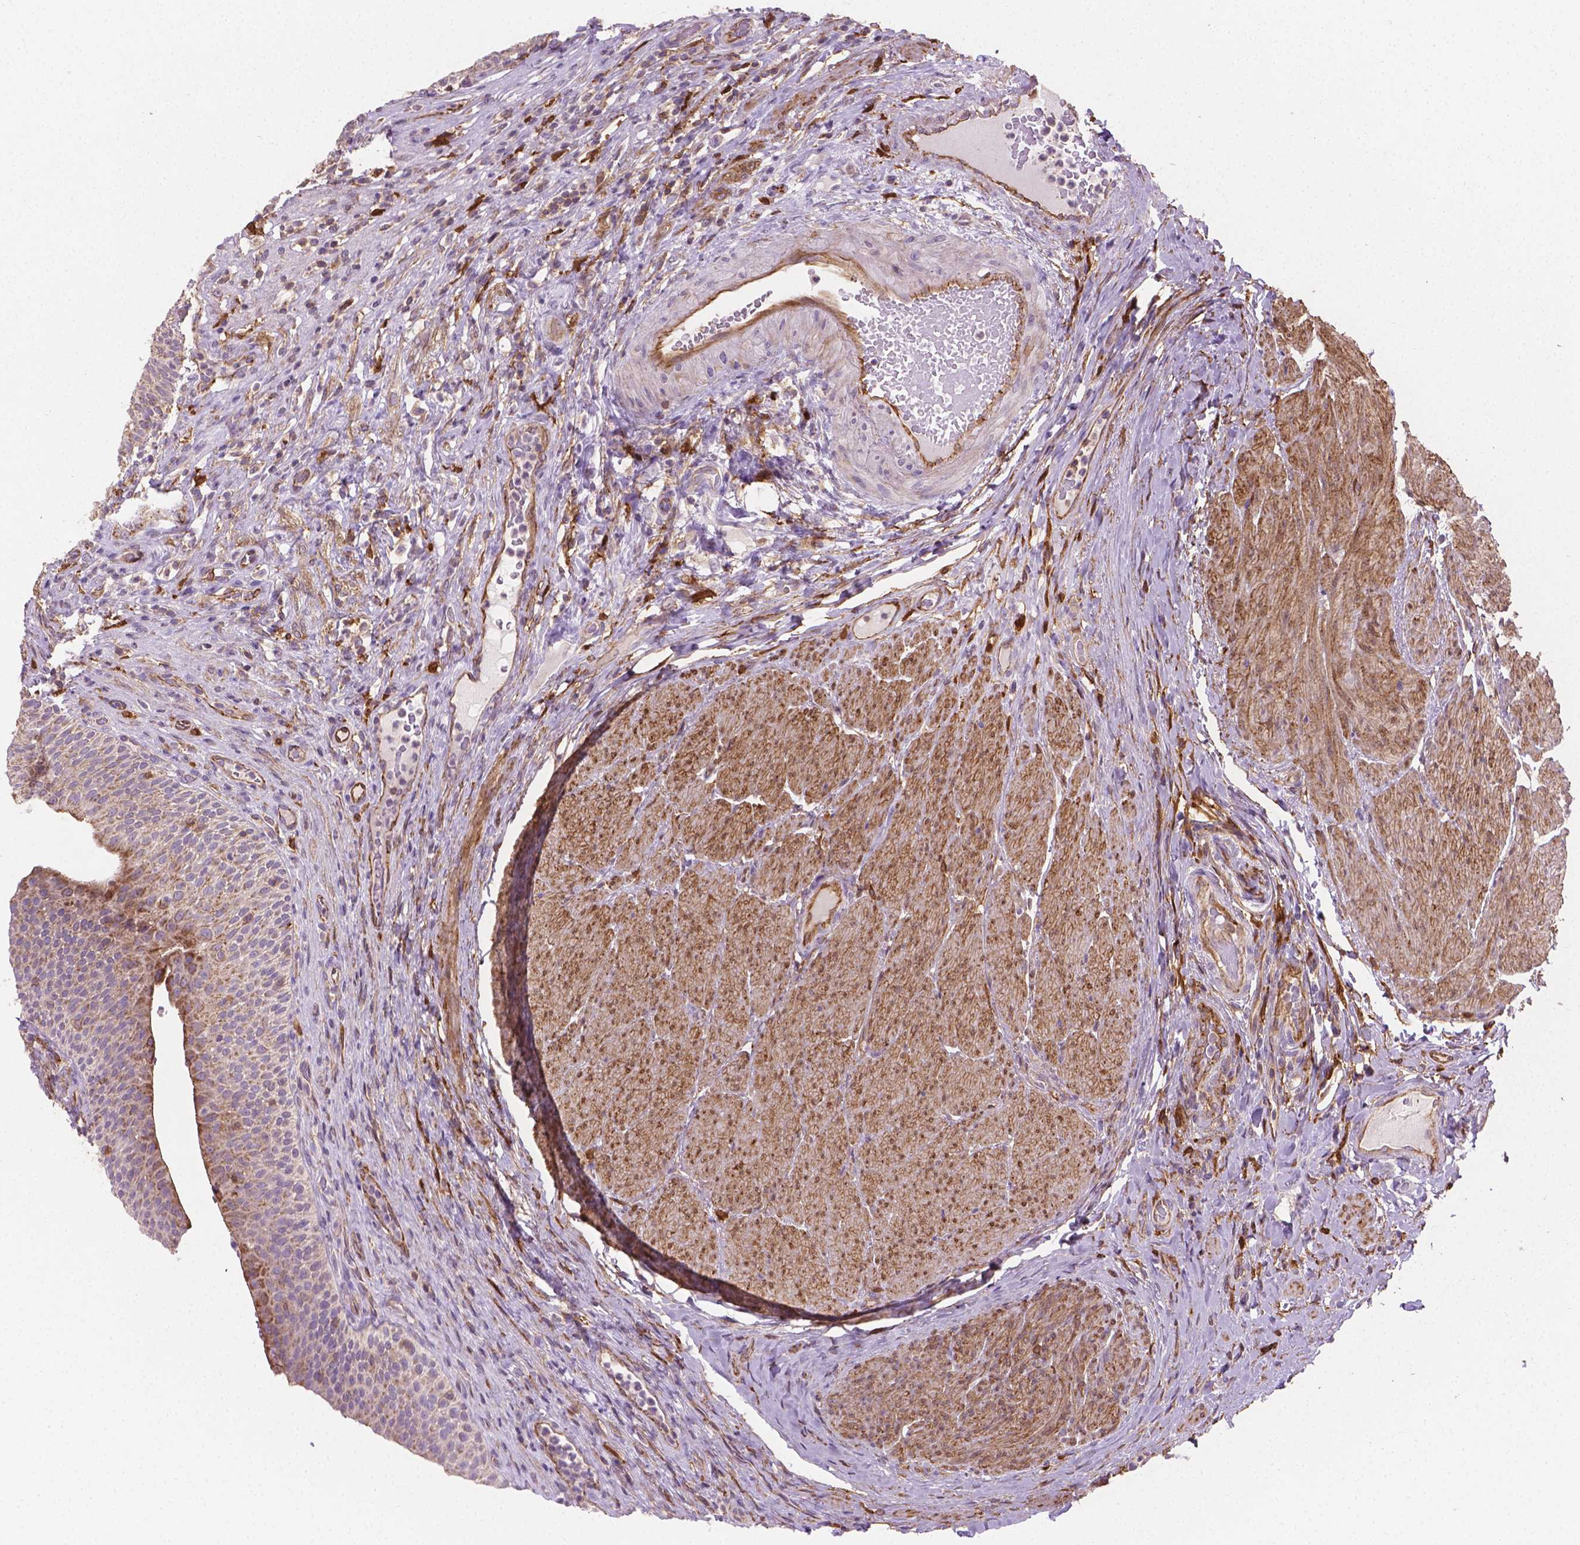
{"staining": {"intensity": "strong", "quantity": "<25%", "location": "cytoplasmic/membranous"}, "tissue": "urinary bladder", "cell_type": "Urothelial cells", "image_type": "normal", "snomed": [{"axis": "morphology", "description": "Normal tissue, NOS"}, {"axis": "topography", "description": "Urinary bladder"}, {"axis": "topography", "description": "Peripheral nerve tissue"}], "caption": "The image displays staining of unremarkable urinary bladder, revealing strong cytoplasmic/membranous protein expression (brown color) within urothelial cells.", "gene": "TCAF1", "patient": {"sex": "male", "age": 66}}